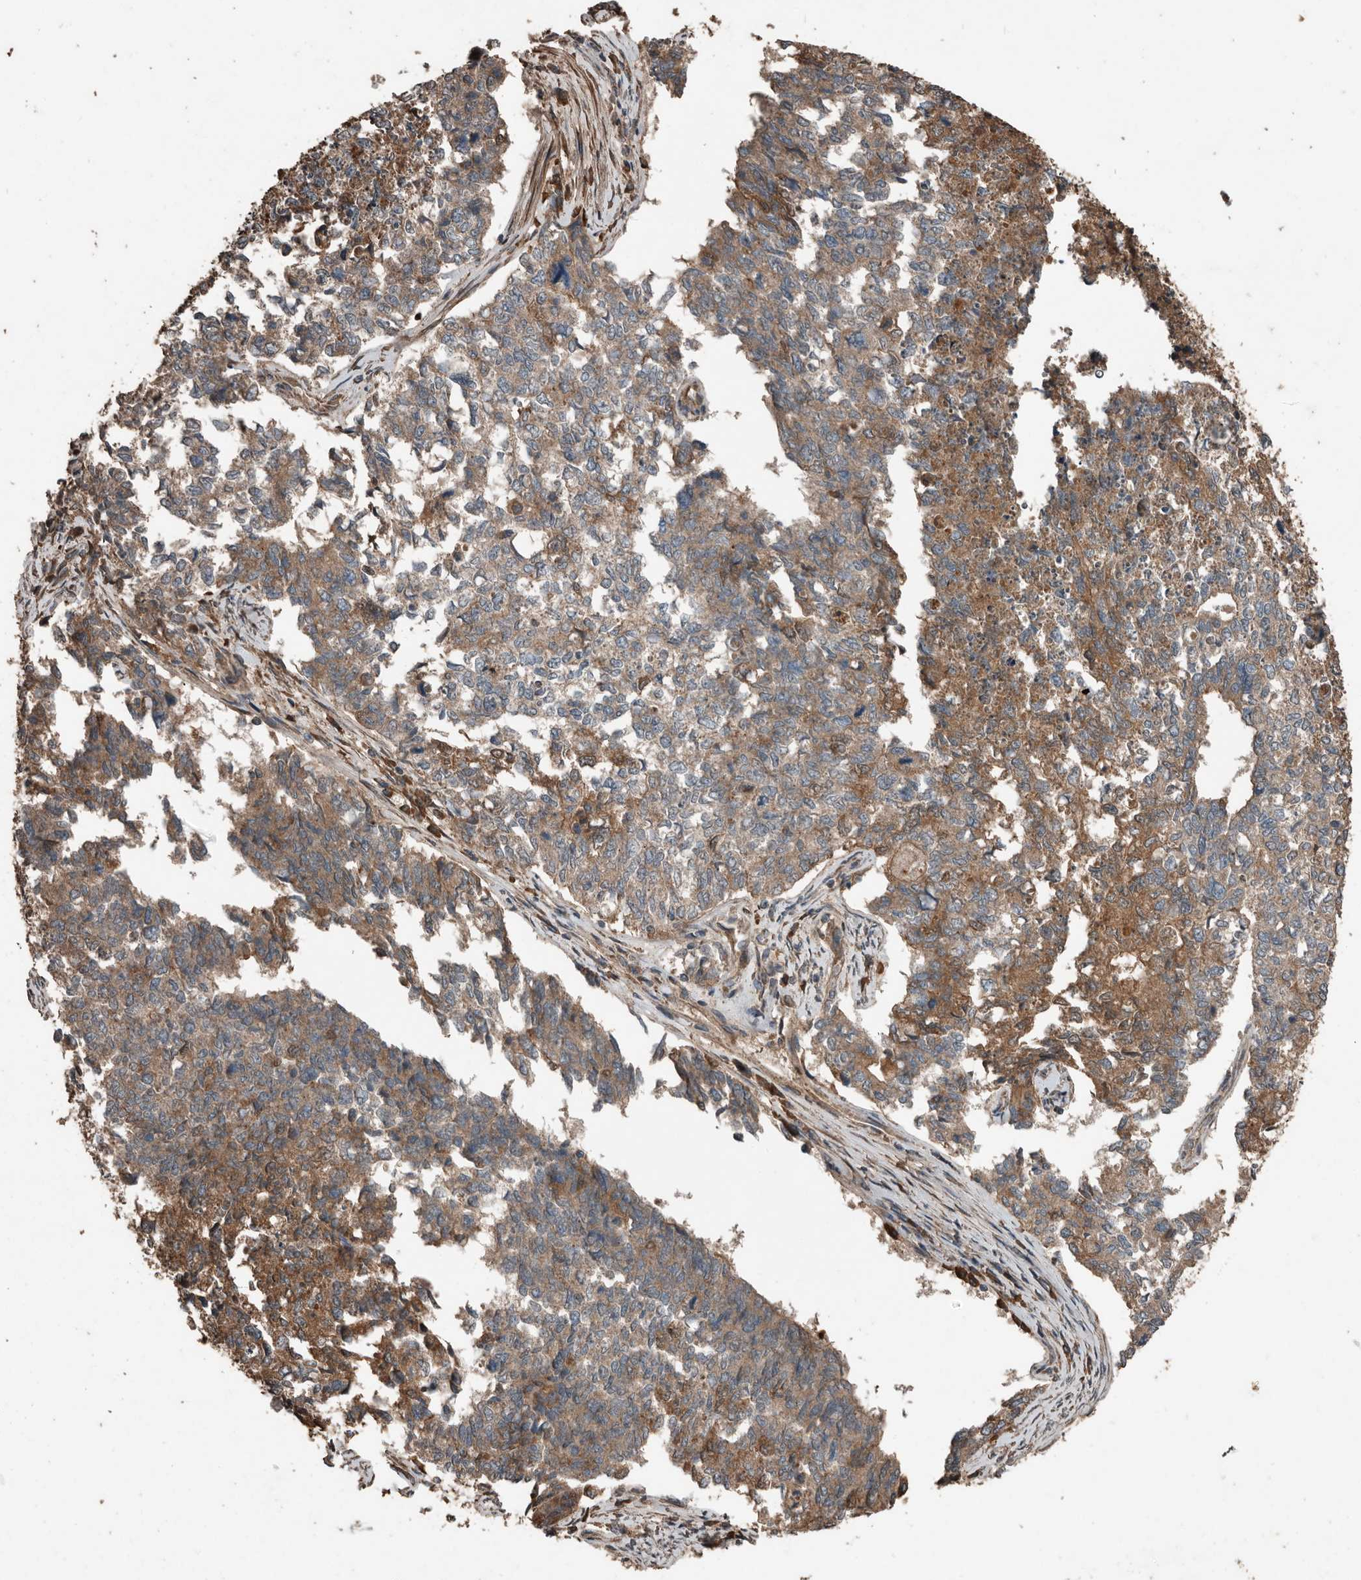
{"staining": {"intensity": "moderate", "quantity": ">75%", "location": "cytoplasmic/membranous"}, "tissue": "cervical cancer", "cell_type": "Tumor cells", "image_type": "cancer", "snomed": [{"axis": "morphology", "description": "Squamous cell carcinoma, NOS"}, {"axis": "topography", "description": "Cervix"}], "caption": "Moderate cytoplasmic/membranous protein positivity is identified in about >75% of tumor cells in cervical squamous cell carcinoma.", "gene": "RNF207", "patient": {"sex": "female", "age": 63}}